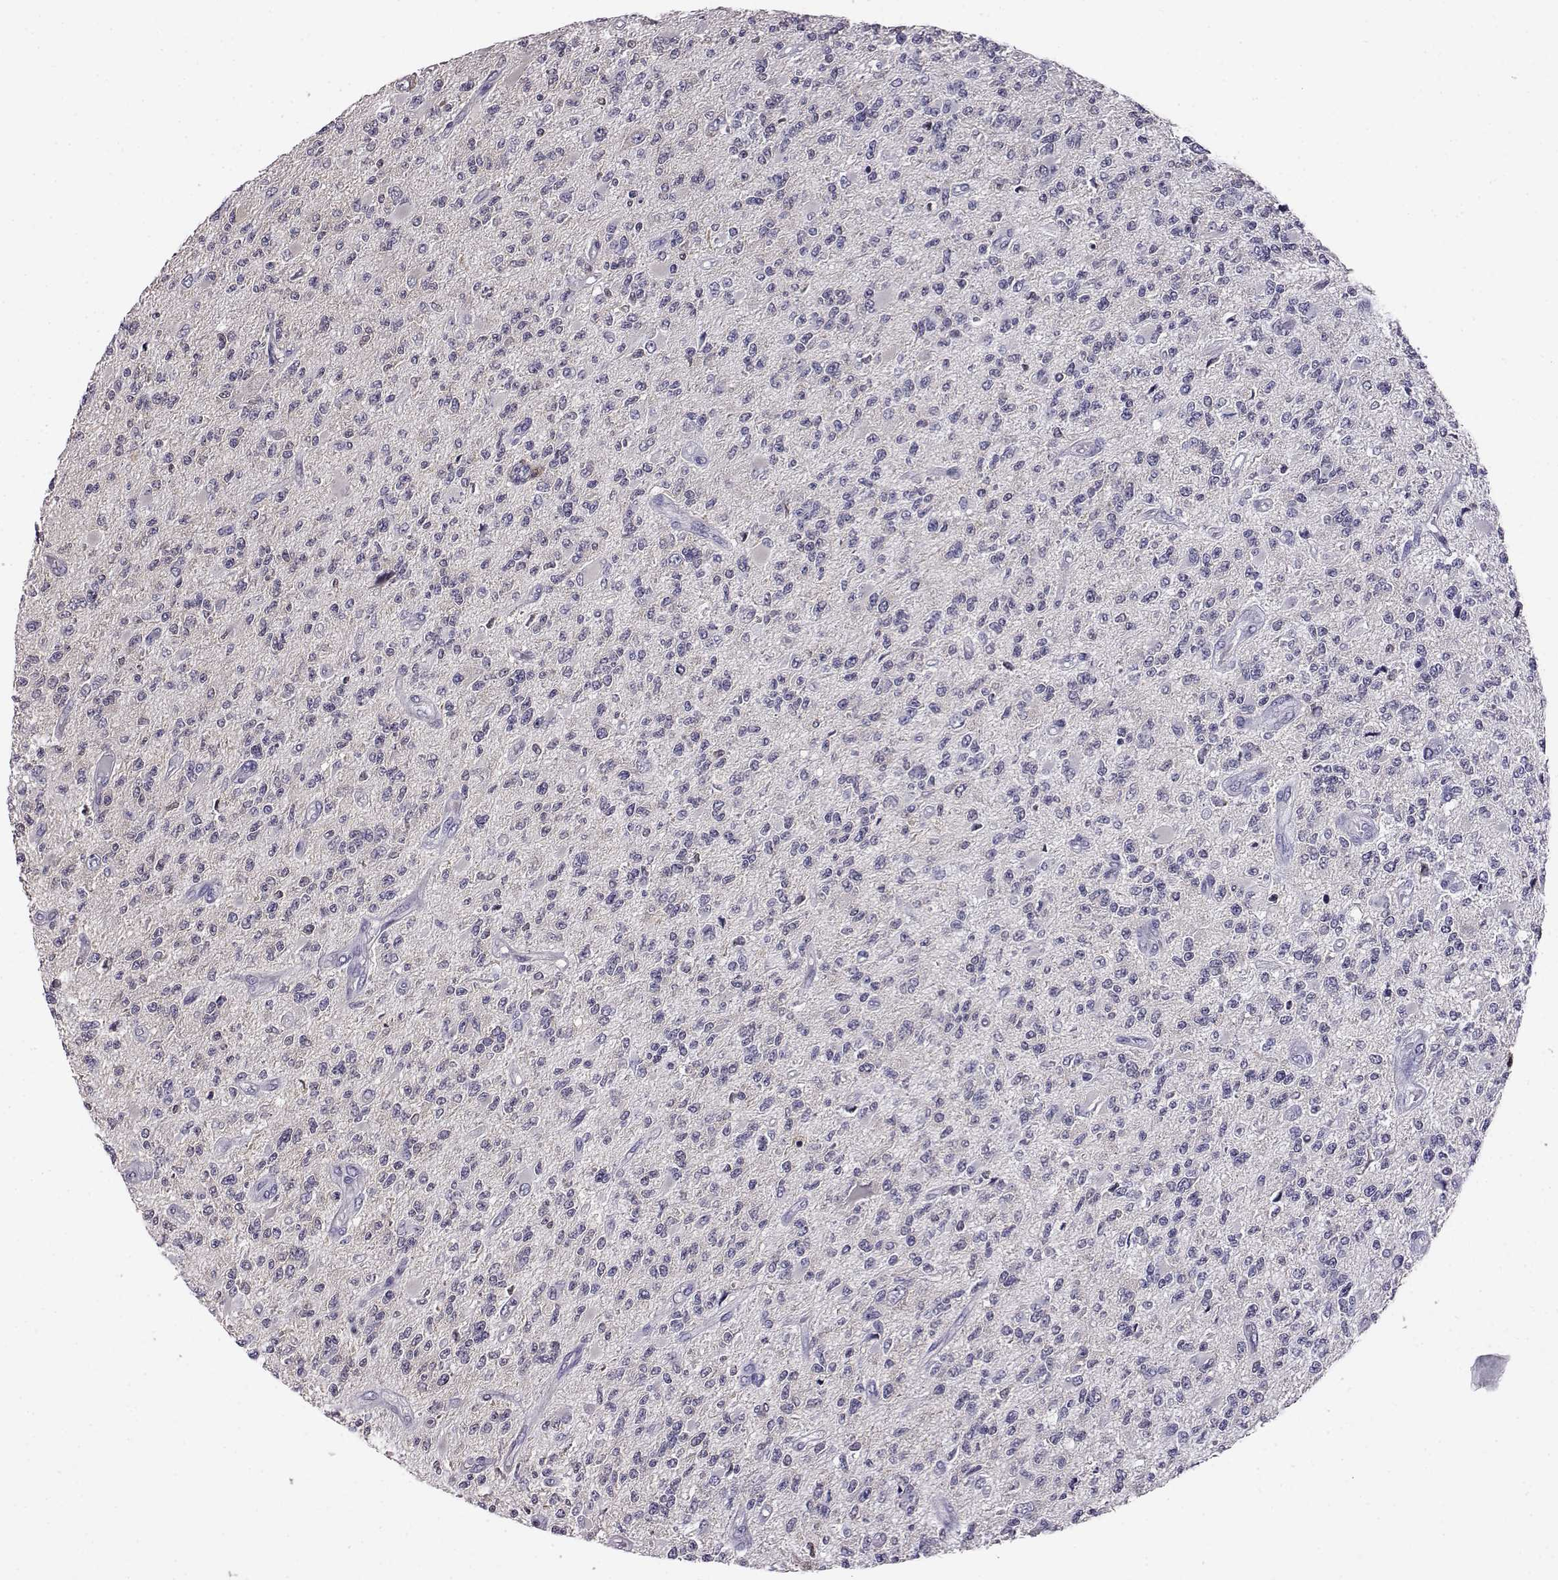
{"staining": {"intensity": "negative", "quantity": "none", "location": "none"}, "tissue": "glioma", "cell_type": "Tumor cells", "image_type": "cancer", "snomed": [{"axis": "morphology", "description": "Glioma, malignant, High grade"}, {"axis": "topography", "description": "Brain"}], "caption": "The micrograph shows no significant staining in tumor cells of malignant high-grade glioma. (DAB immunohistochemistry (IHC) visualized using brightfield microscopy, high magnification).", "gene": "AKR1B1", "patient": {"sex": "female", "age": 63}}